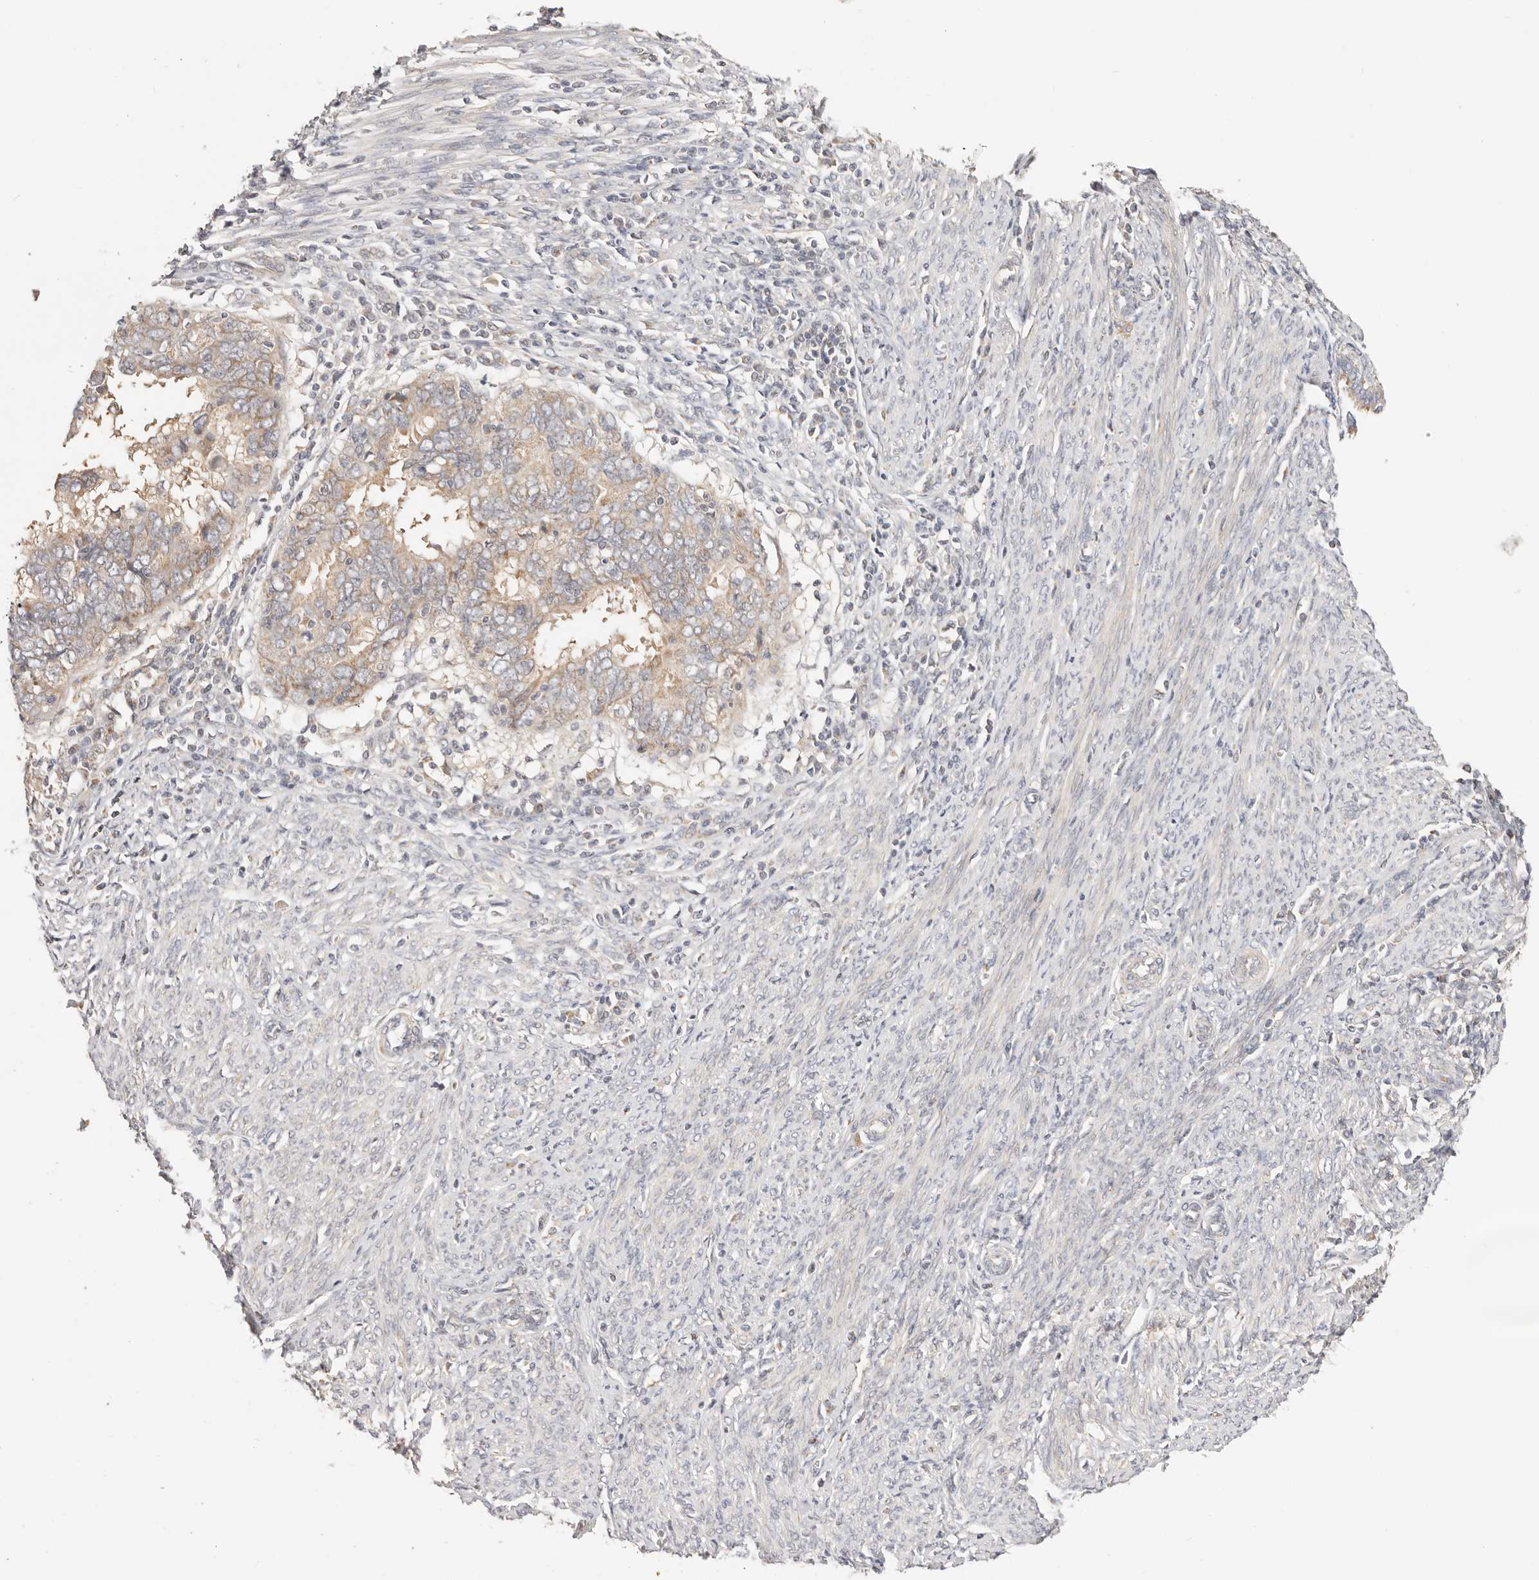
{"staining": {"intensity": "weak", "quantity": ">75%", "location": "cytoplasmic/membranous"}, "tissue": "endometrial cancer", "cell_type": "Tumor cells", "image_type": "cancer", "snomed": [{"axis": "morphology", "description": "Adenocarcinoma, NOS"}, {"axis": "topography", "description": "Uterus"}], "caption": "This is an image of IHC staining of endometrial adenocarcinoma, which shows weak positivity in the cytoplasmic/membranous of tumor cells.", "gene": "KCMF1", "patient": {"sex": "female", "age": 77}}